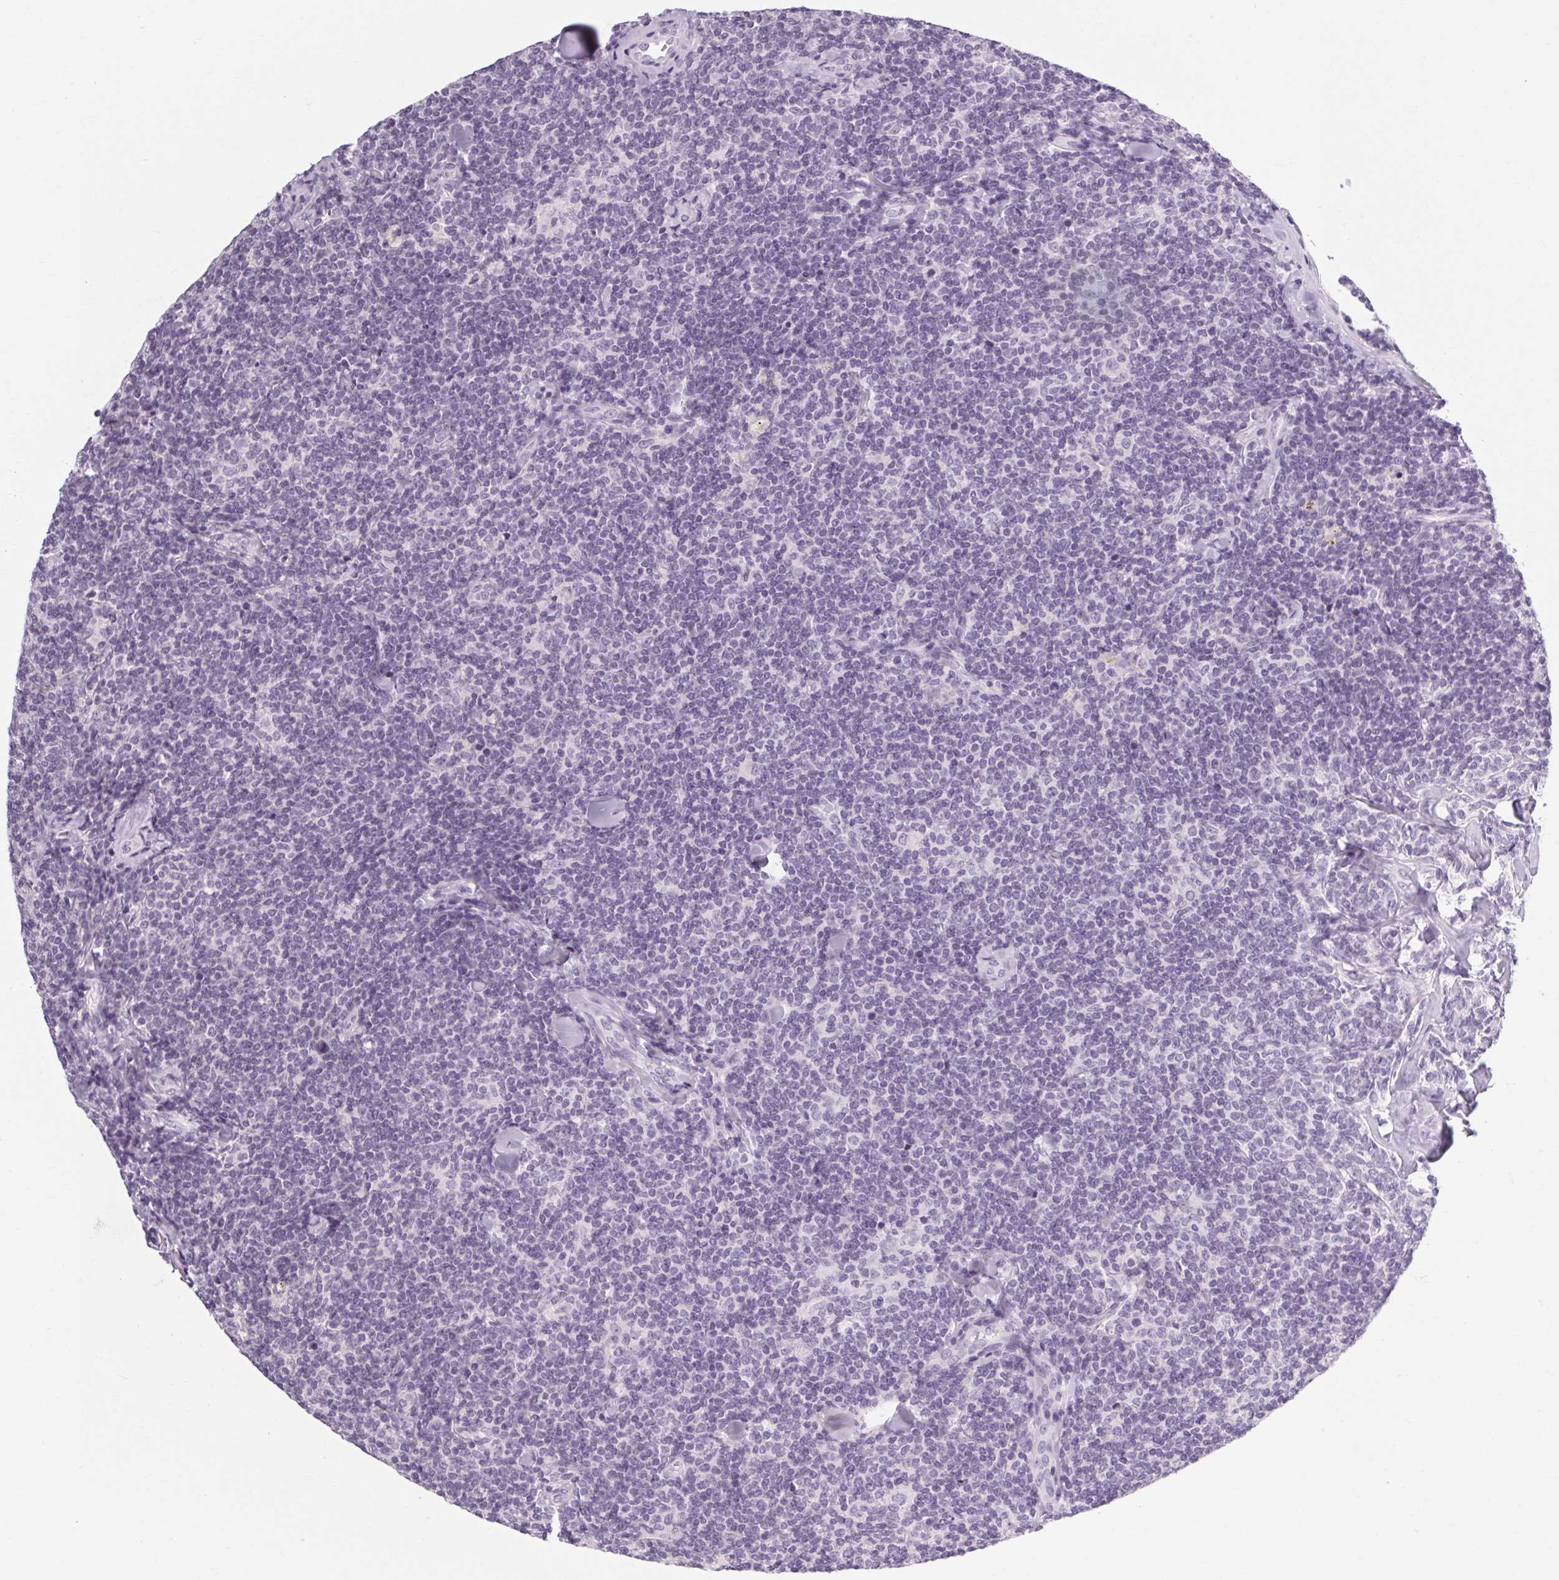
{"staining": {"intensity": "negative", "quantity": "none", "location": "none"}, "tissue": "lymphoma", "cell_type": "Tumor cells", "image_type": "cancer", "snomed": [{"axis": "morphology", "description": "Malignant lymphoma, non-Hodgkin's type, Low grade"}, {"axis": "topography", "description": "Lymph node"}], "caption": "This histopathology image is of lymphoma stained with immunohistochemistry (IHC) to label a protein in brown with the nuclei are counter-stained blue. There is no positivity in tumor cells.", "gene": "POMC", "patient": {"sex": "female", "age": 56}}